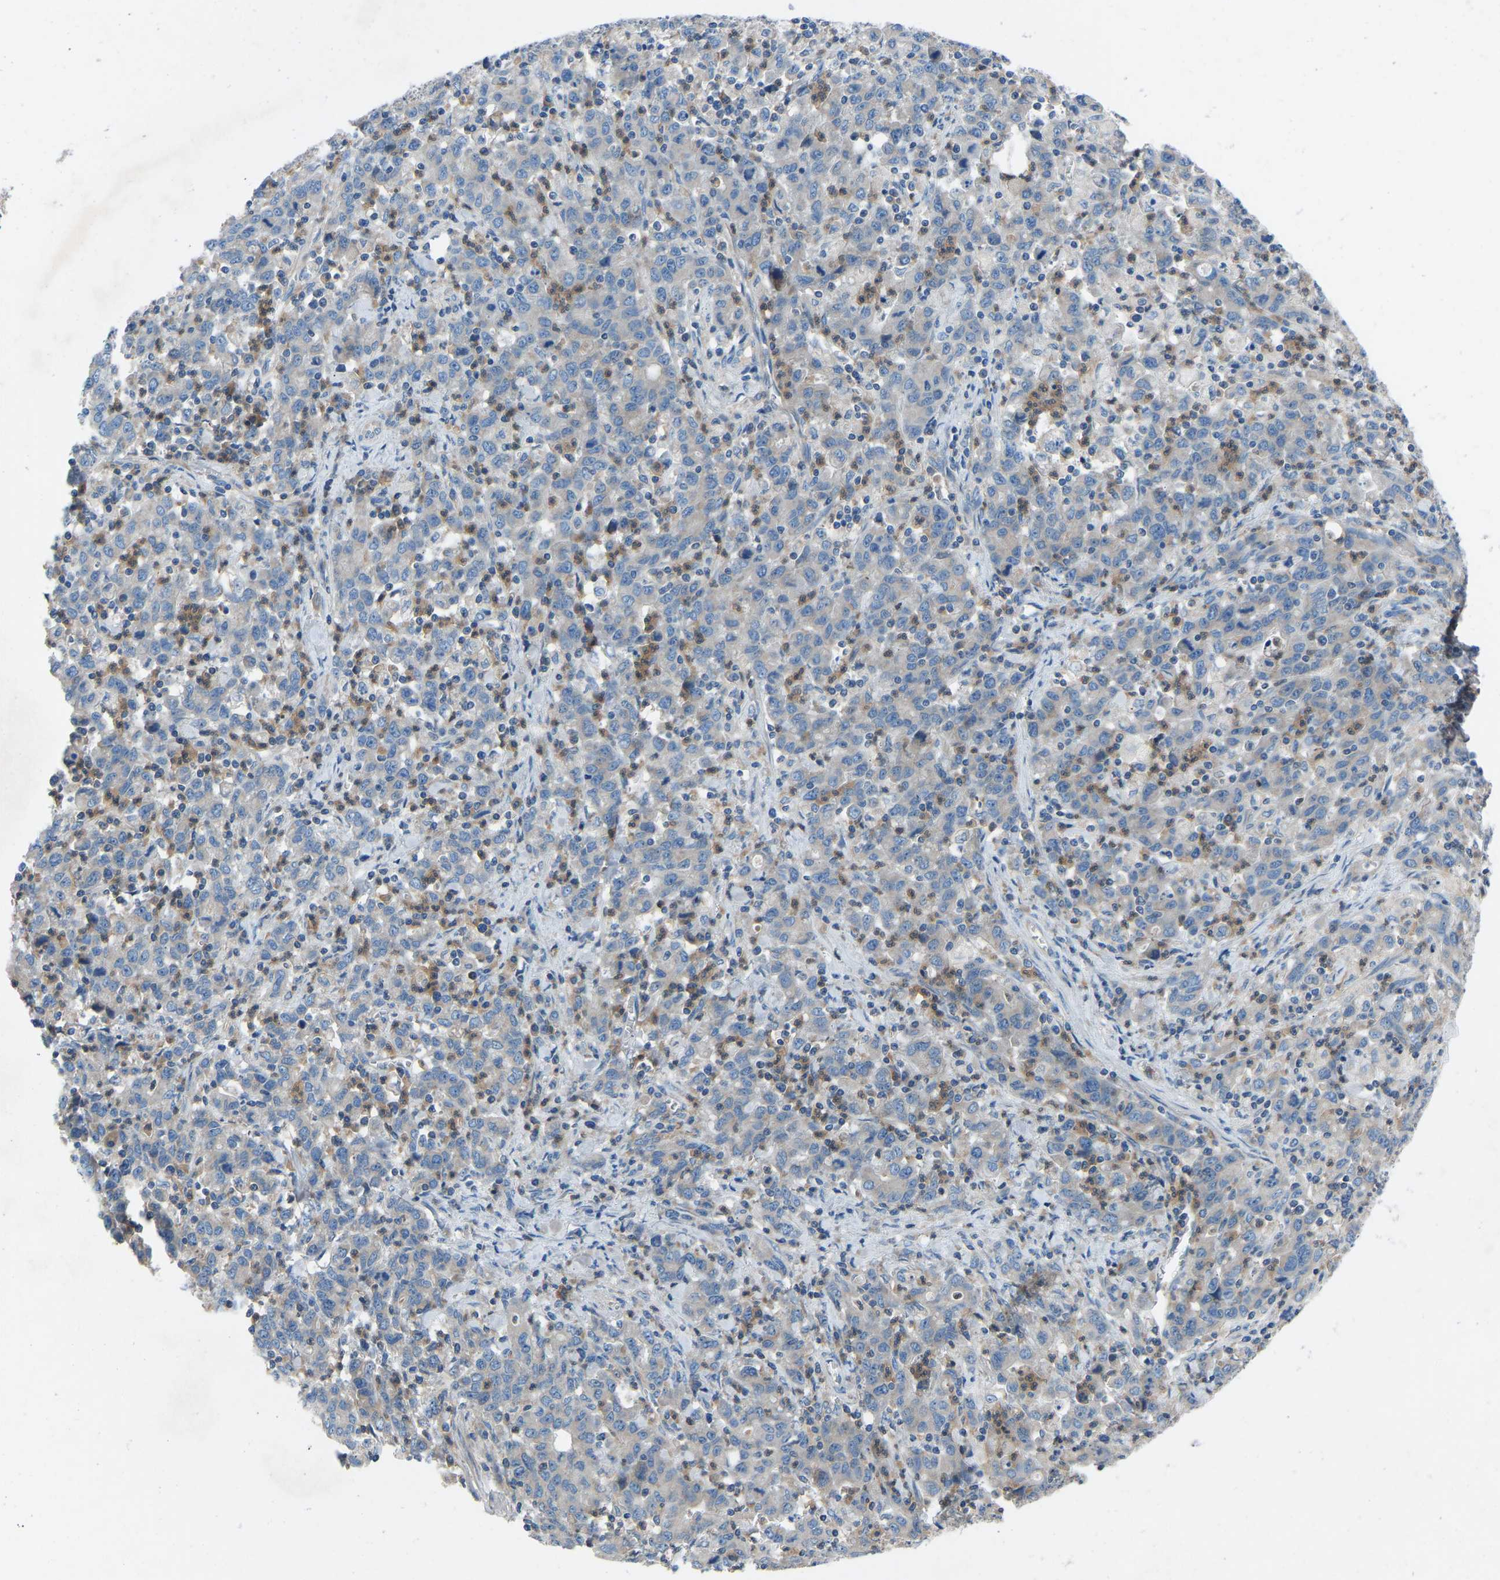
{"staining": {"intensity": "negative", "quantity": "none", "location": "none"}, "tissue": "stomach cancer", "cell_type": "Tumor cells", "image_type": "cancer", "snomed": [{"axis": "morphology", "description": "Adenocarcinoma, NOS"}, {"axis": "topography", "description": "Stomach, upper"}], "caption": "DAB immunohistochemical staining of human stomach adenocarcinoma exhibits no significant positivity in tumor cells.", "gene": "GRK6", "patient": {"sex": "male", "age": 69}}